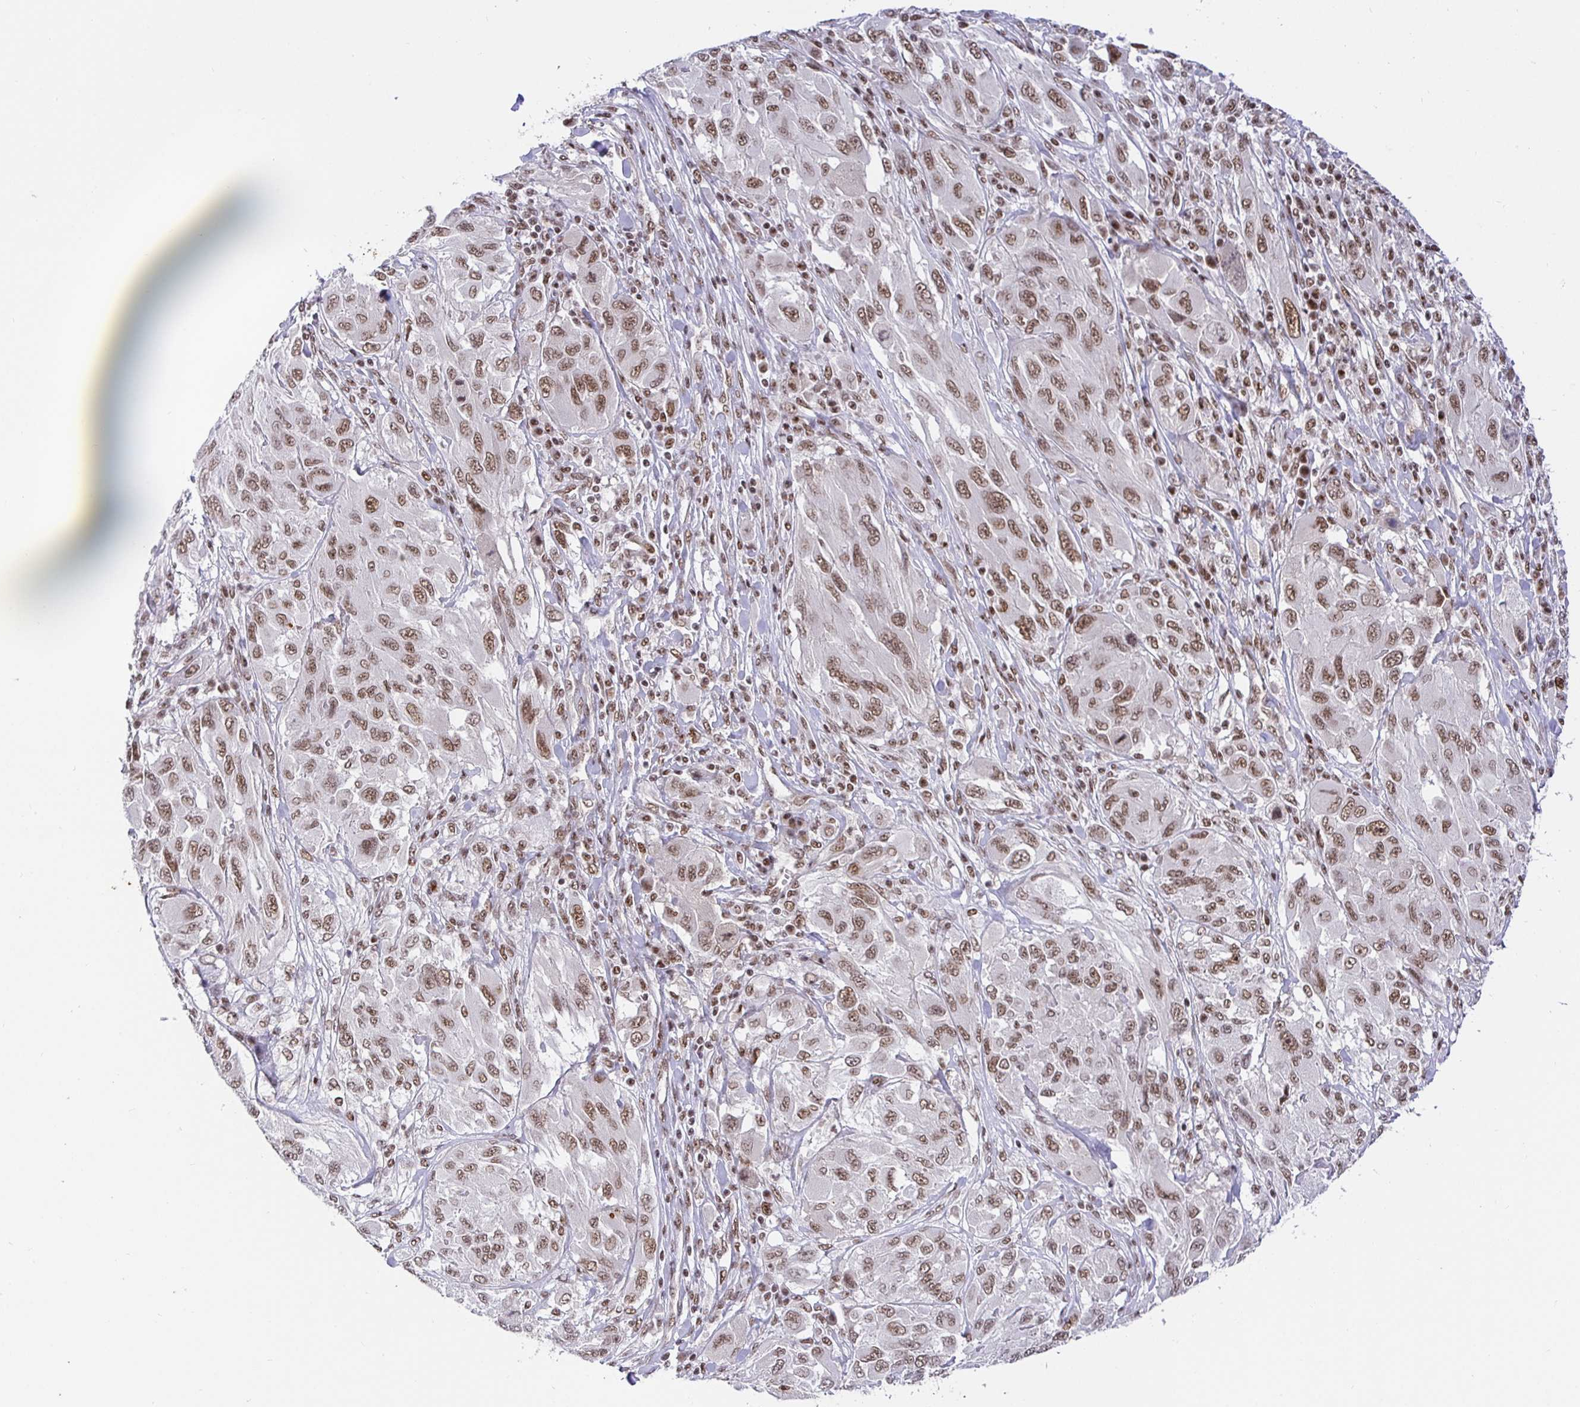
{"staining": {"intensity": "moderate", "quantity": ">75%", "location": "nuclear"}, "tissue": "melanoma", "cell_type": "Tumor cells", "image_type": "cancer", "snomed": [{"axis": "morphology", "description": "Malignant melanoma, NOS"}, {"axis": "topography", "description": "Skin"}], "caption": "Tumor cells show medium levels of moderate nuclear positivity in about >75% of cells in malignant melanoma. The staining was performed using DAB, with brown indicating positive protein expression. Nuclei are stained blue with hematoxylin.", "gene": "USF1", "patient": {"sex": "female", "age": 91}}